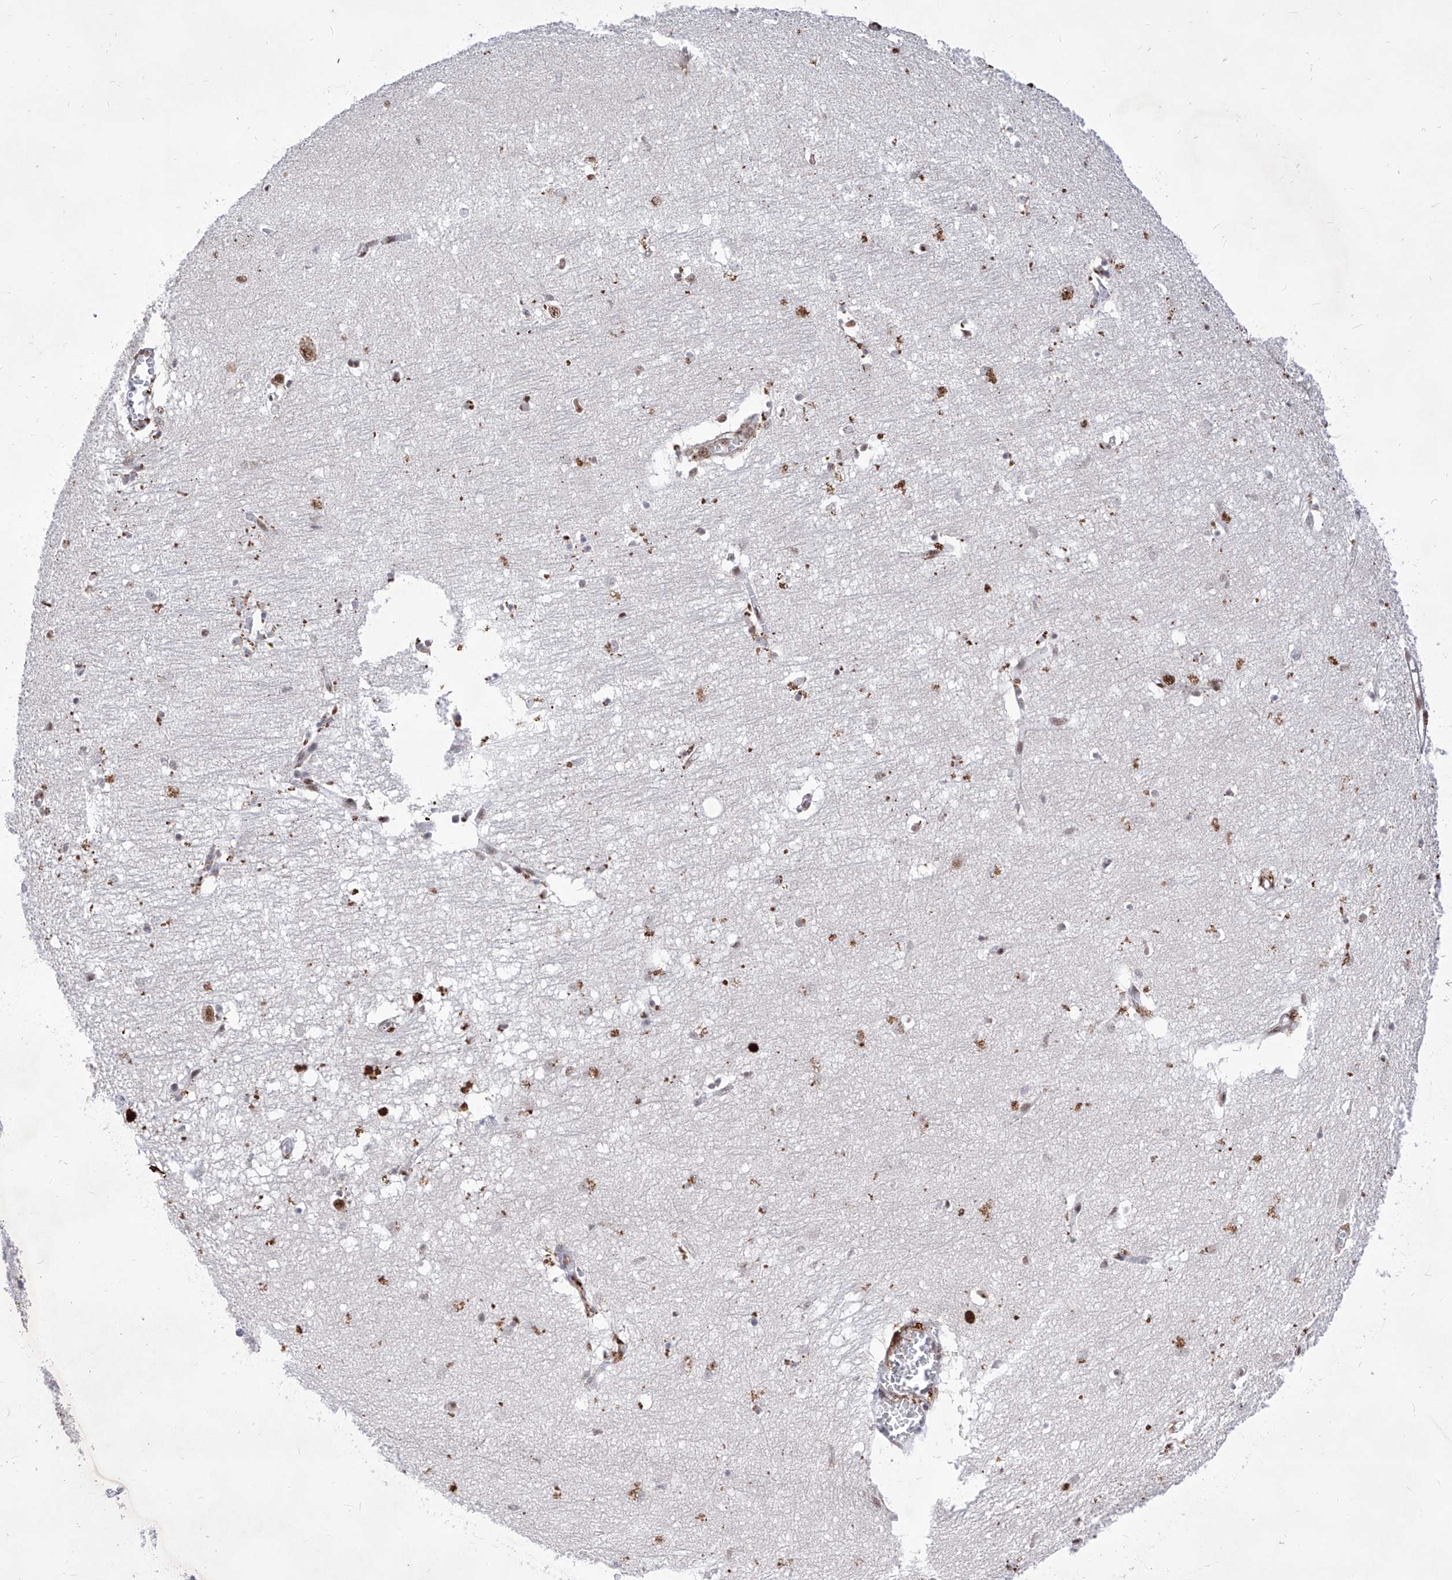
{"staining": {"intensity": "strong", "quantity": "<25%", "location": "nuclear"}, "tissue": "hippocampus", "cell_type": "Glial cells", "image_type": "normal", "snomed": [{"axis": "morphology", "description": "Normal tissue, NOS"}, {"axis": "topography", "description": "Hippocampus"}], "caption": "Immunohistochemistry photomicrograph of benign hippocampus: hippocampus stained using immunohistochemistry displays medium levels of strong protein expression localized specifically in the nuclear of glial cells, appearing as a nuclear brown color.", "gene": "PHF5A", "patient": {"sex": "female", "age": 64}}